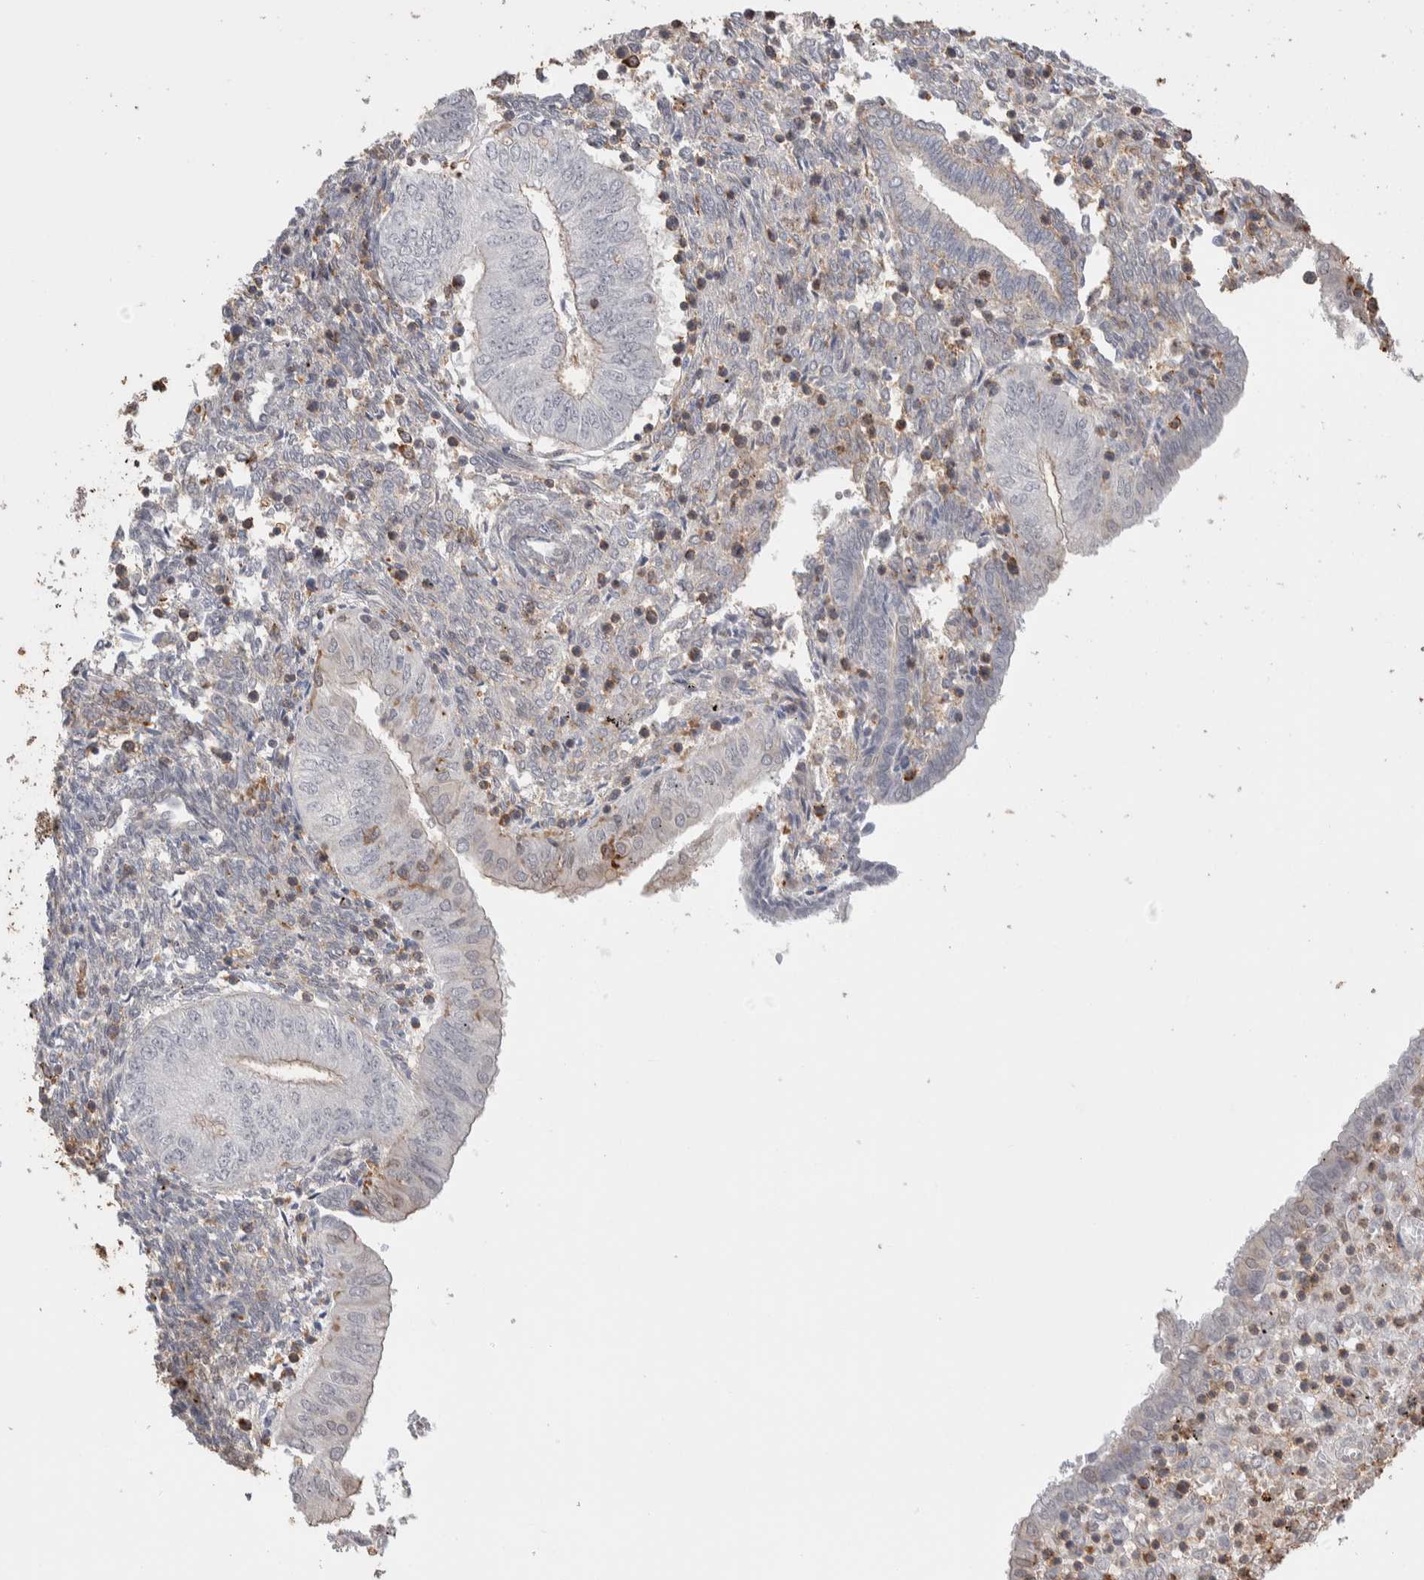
{"staining": {"intensity": "negative", "quantity": "none", "location": "none"}, "tissue": "endometrial cancer", "cell_type": "Tumor cells", "image_type": "cancer", "snomed": [{"axis": "morphology", "description": "Normal tissue, NOS"}, {"axis": "morphology", "description": "Adenocarcinoma, NOS"}, {"axis": "topography", "description": "Endometrium"}], "caption": "High magnification brightfield microscopy of adenocarcinoma (endometrial) stained with DAB (brown) and counterstained with hematoxylin (blue): tumor cells show no significant expression.", "gene": "ZNF704", "patient": {"sex": "female", "age": 53}}